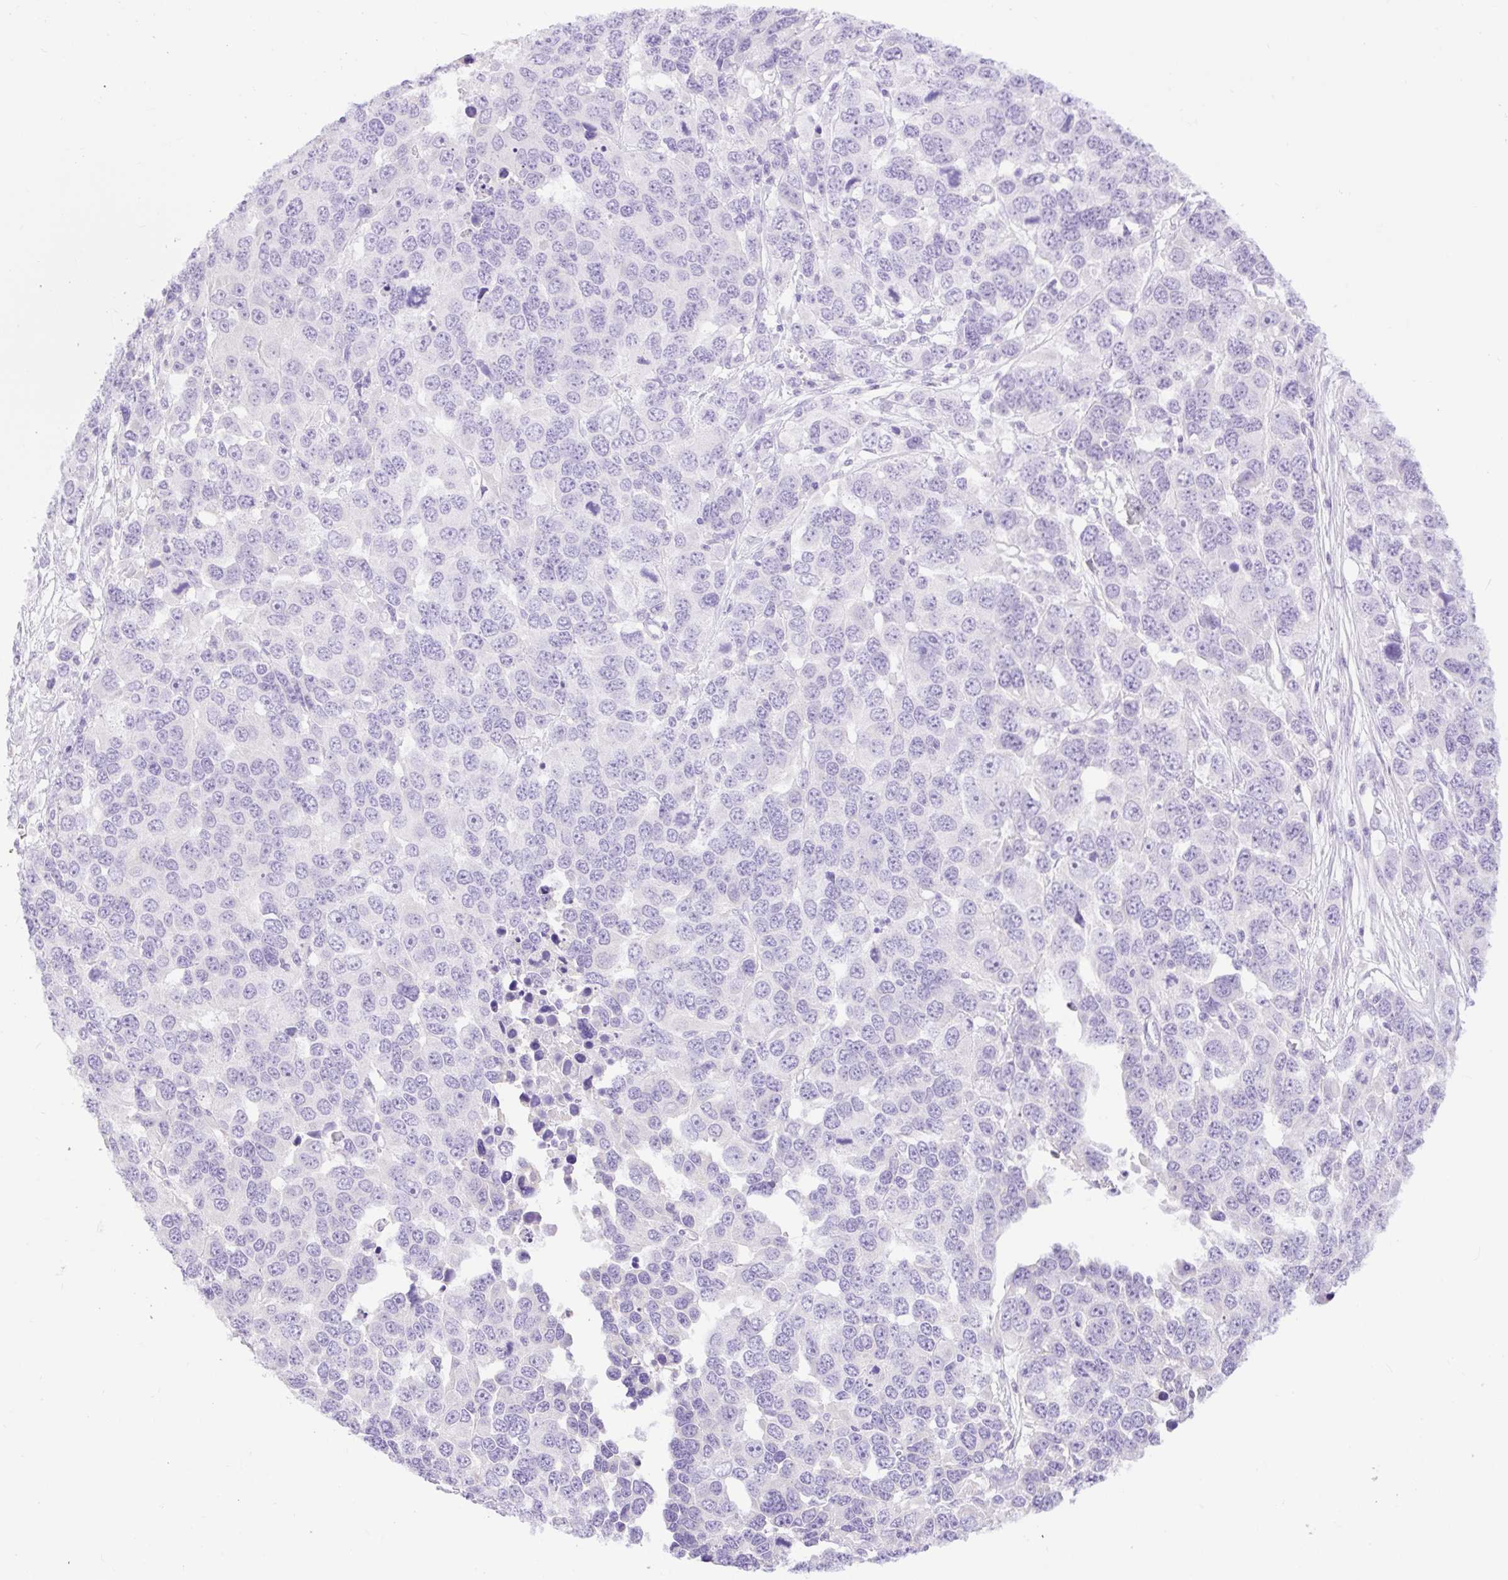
{"staining": {"intensity": "negative", "quantity": "none", "location": "none"}, "tissue": "ovarian cancer", "cell_type": "Tumor cells", "image_type": "cancer", "snomed": [{"axis": "morphology", "description": "Cystadenocarcinoma, serous, NOS"}, {"axis": "topography", "description": "Ovary"}], "caption": "A histopathology image of serous cystadenocarcinoma (ovarian) stained for a protein reveals no brown staining in tumor cells. Brightfield microscopy of IHC stained with DAB (brown) and hematoxylin (blue), captured at high magnification.", "gene": "SLC25A40", "patient": {"sex": "female", "age": 76}}